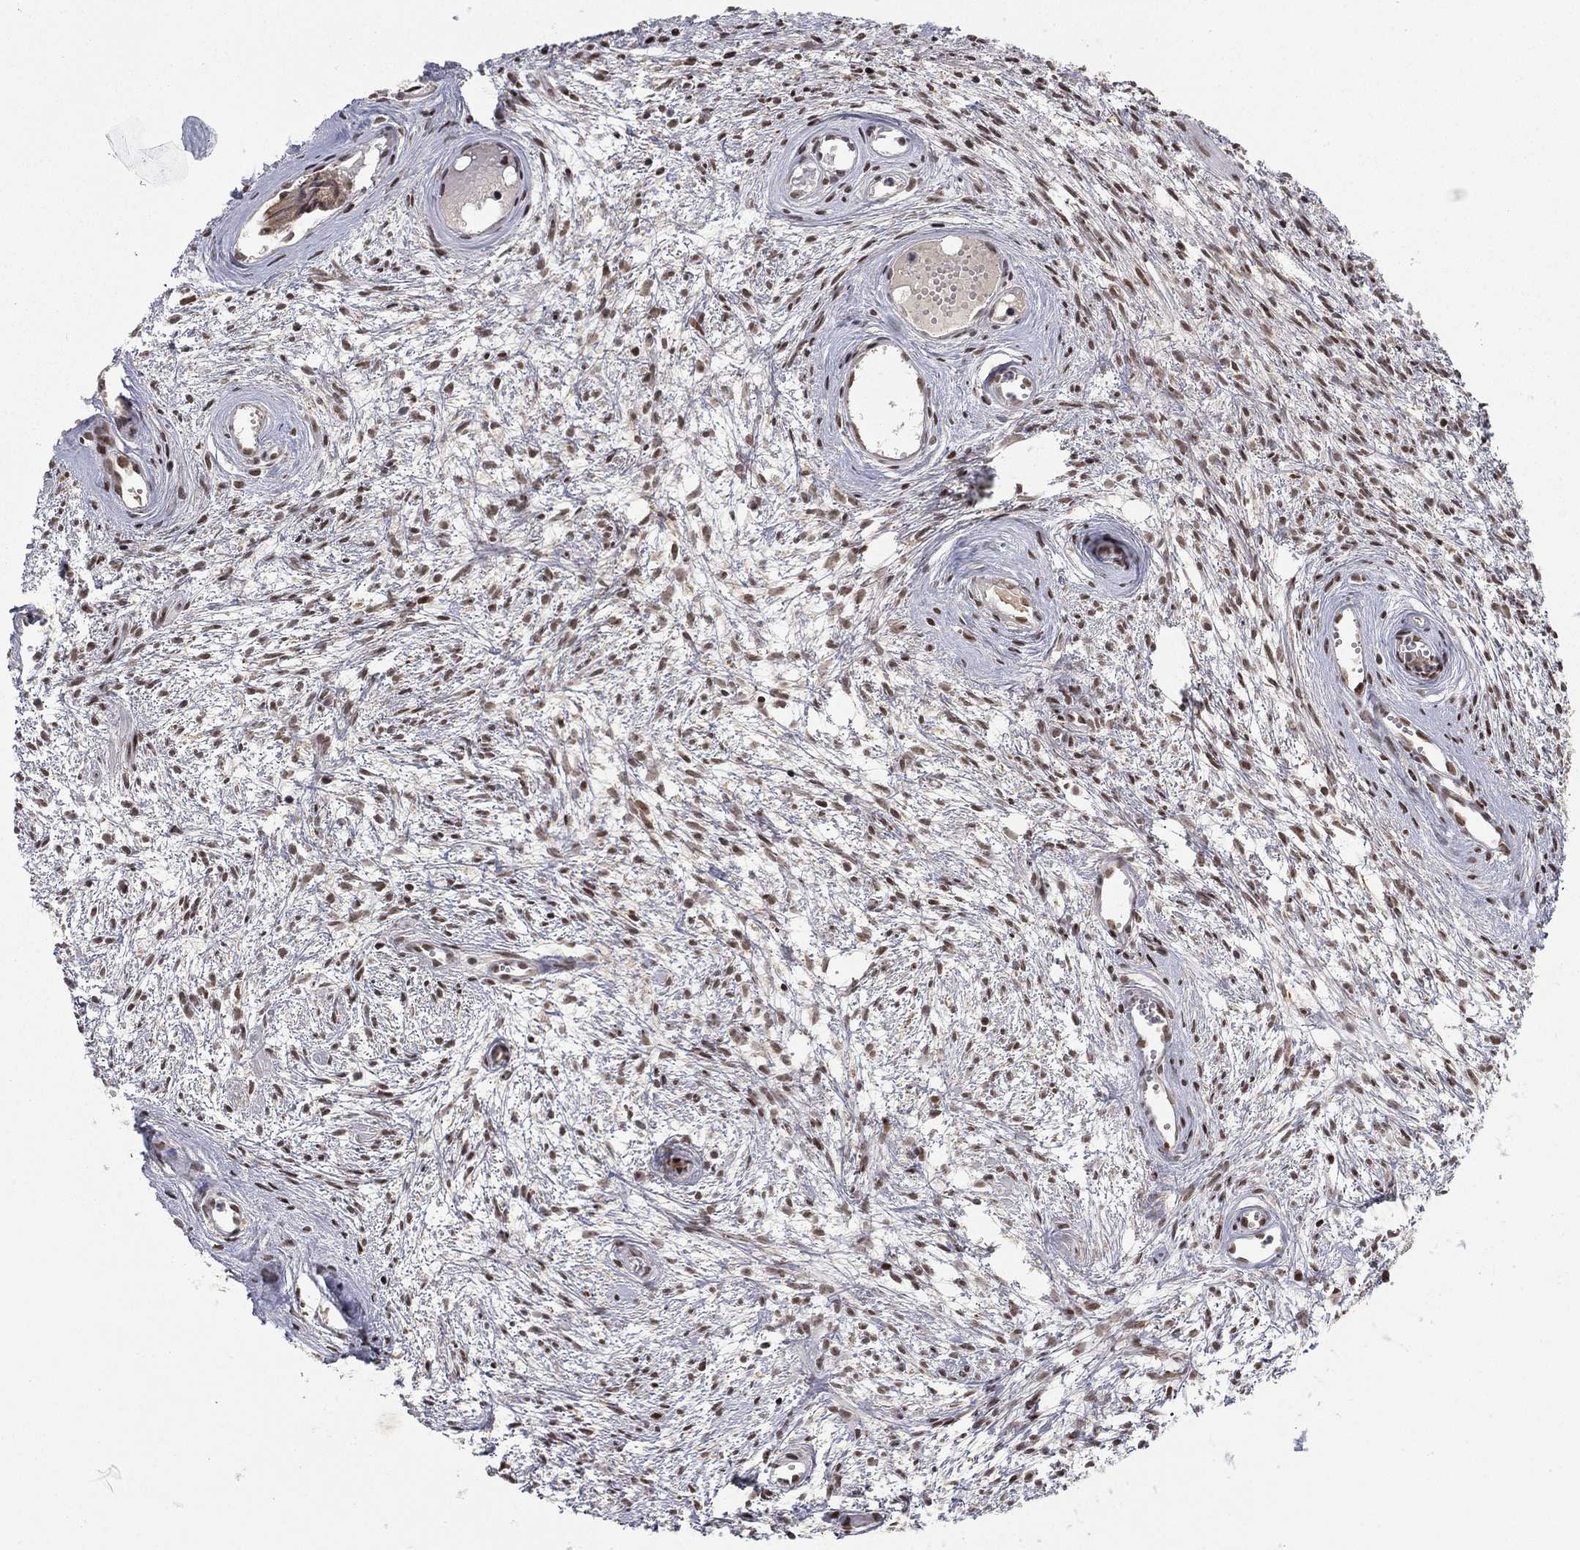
{"staining": {"intensity": "strong", "quantity": ">75%", "location": "nuclear"}, "tissue": "prostate cancer", "cell_type": "Tumor cells", "image_type": "cancer", "snomed": [{"axis": "morphology", "description": "Adenocarcinoma, Medium grade"}, {"axis": "topography", "description": "Prostate"}], "caption": "The photomicrograph reveals immunohistochemical staining of medium-grade adenocarcinoma (prostate). There is strong nuclear staining is appreciated in about >75% of tumor cells. (Brightfield microscopy of DAB IHC at high magnification).", "gene": "RTF1", "patient": {"sex": "male", "age": 74}}